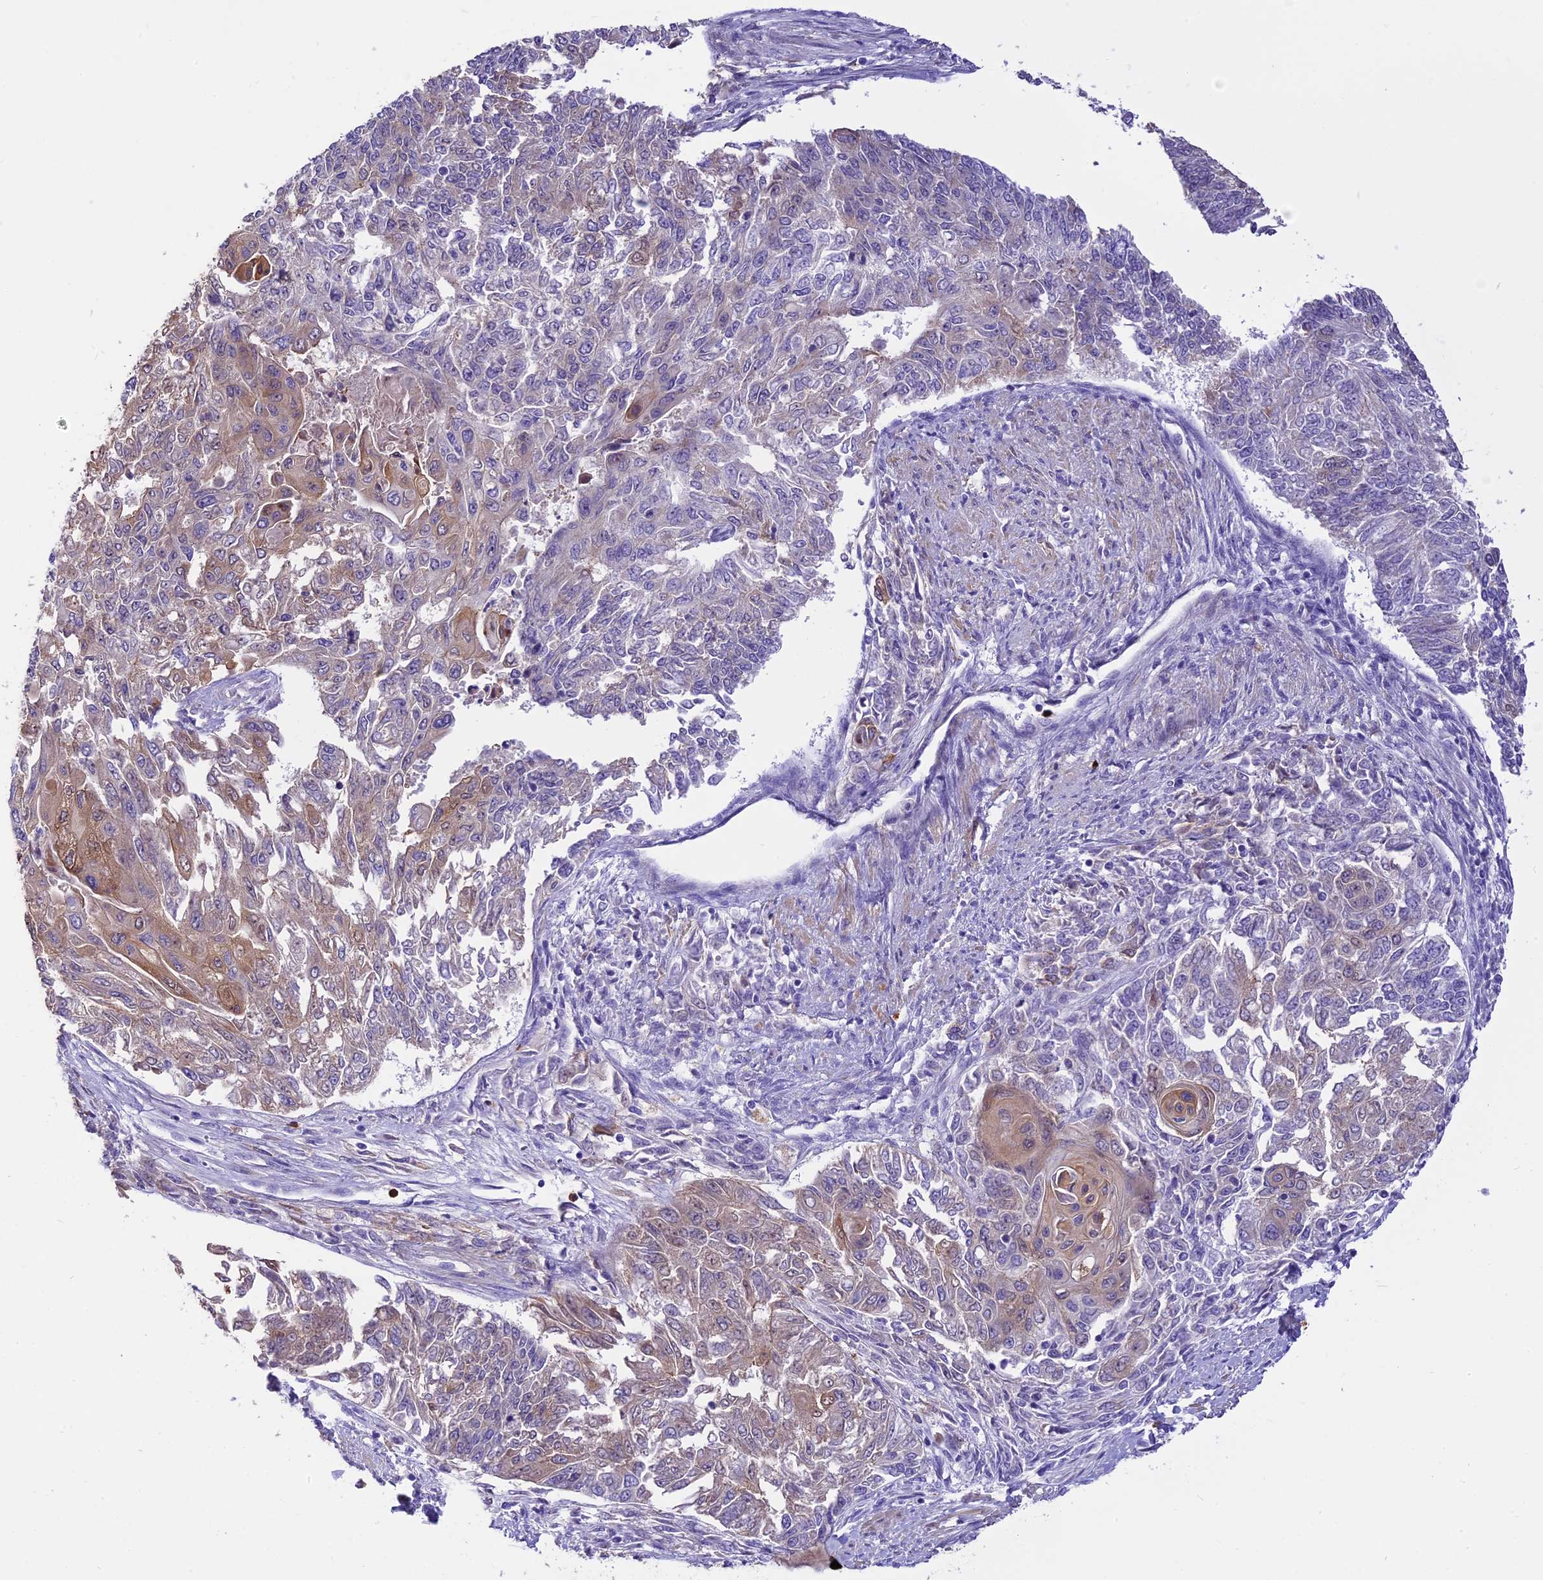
{"staining": {"intensity": "moderate", "quantity": "<25%", "location": "cytoplasmic/membranous"}, "tissue": "endometrial cancer", "cell_type": "Tumor cells", "image_type": "cancer", "snomed": [{"axis": "morphology", "description": "Adenocarcinoma, NOS"}, {"axis": "topography", "description": "Endometrium"}], "caption": "A low amount of moderate cytoplasmic/membranous expression is present in approximately <25% of tumor cells in endometrial cancer tissue.", "gene": "MAP3K7CL", "patient": {"sex": "female", "age": 32}}